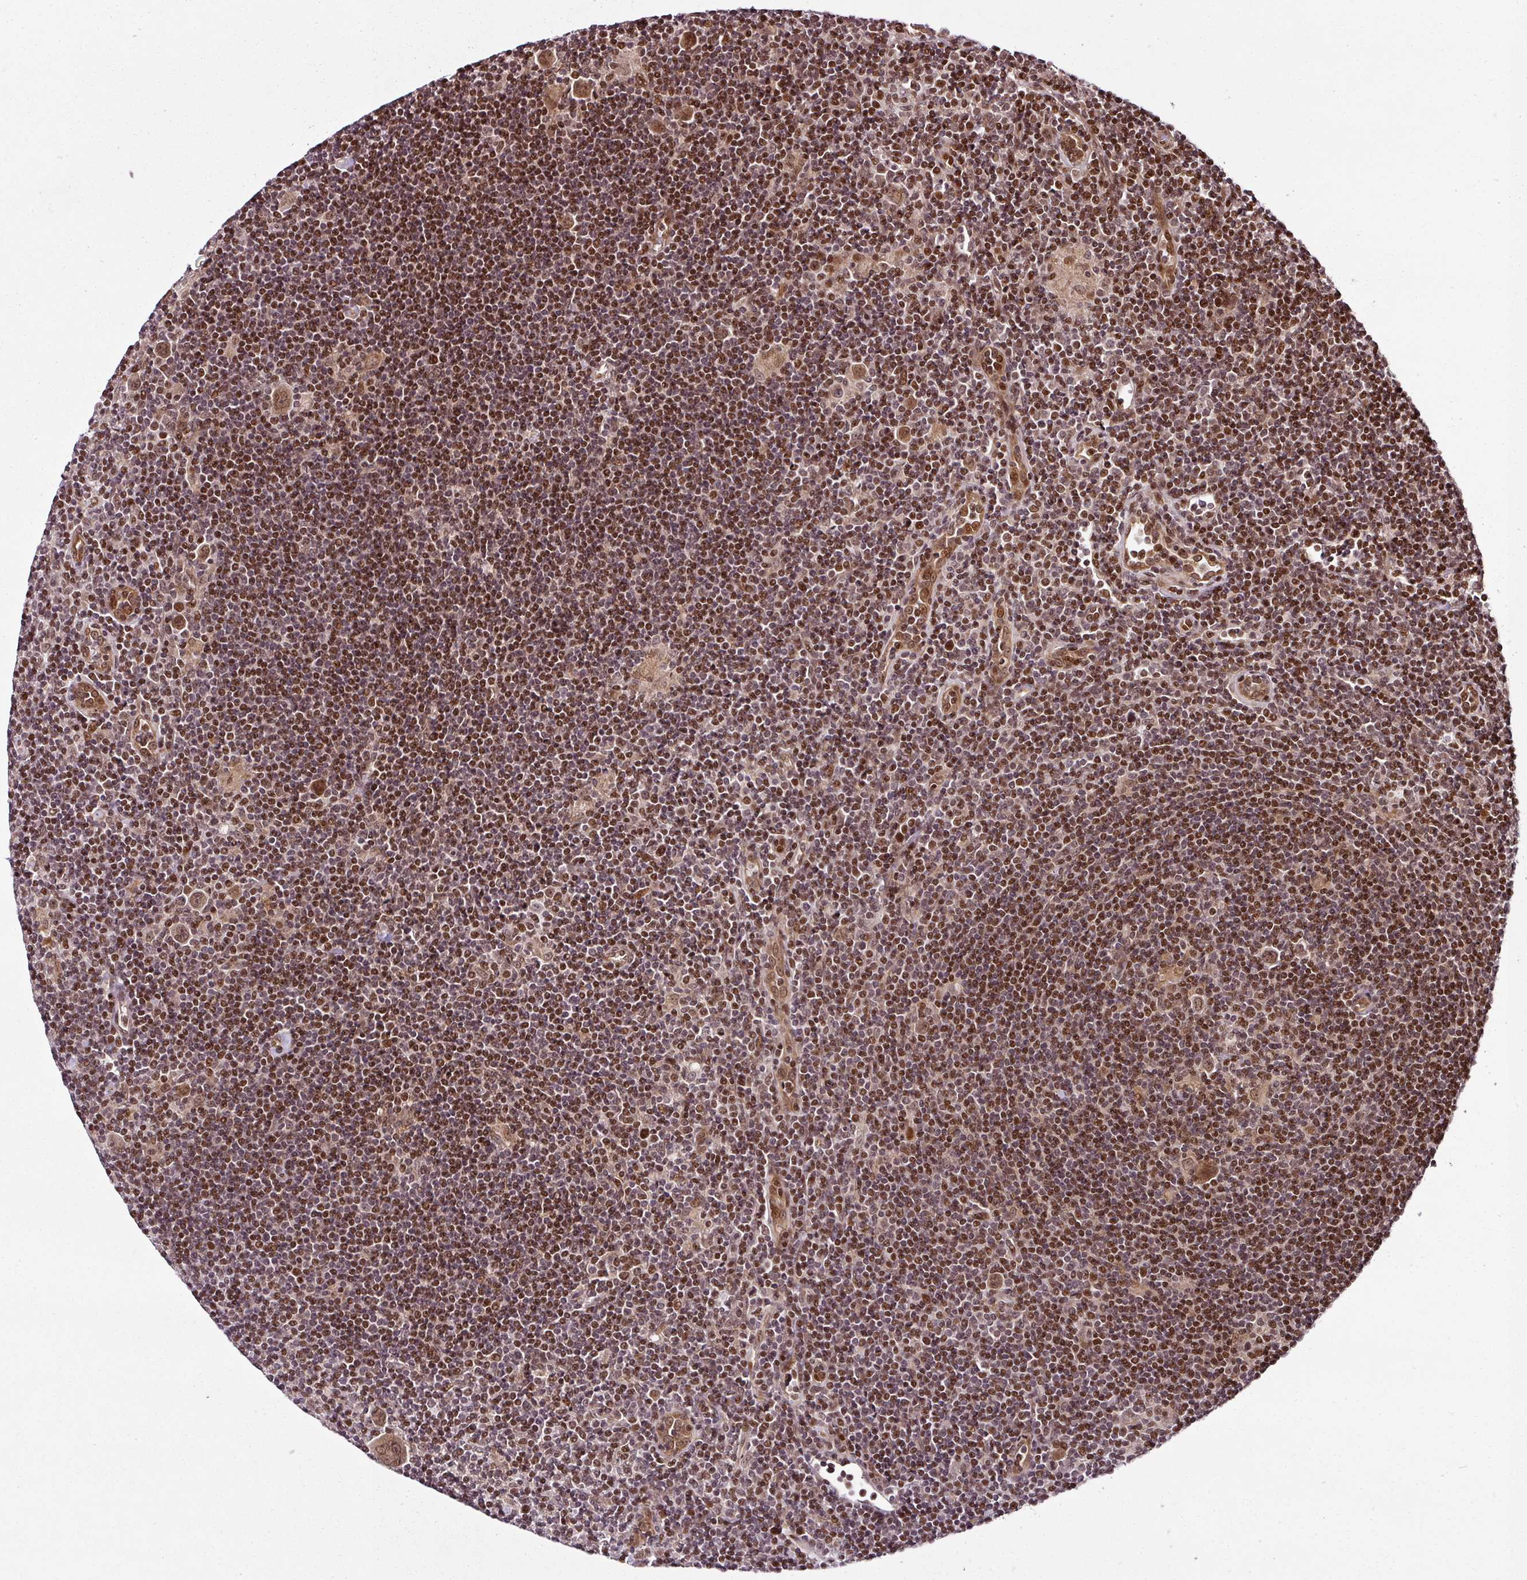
{"staining": {"intensity": "moderate", "quantity": ">75%", "location": "nuclear"}, "tissue": "lymphoma", "cell_type": "Tumor cells", "image_type": "cancer", "snomed": [{"axis": "morphology", "description": "Hodgkin's disease, NOS"}, {"axis": "topography", "description": "Lymph node"}], "caption": "About >75% of tumor cells in Hodgkin's disease display moderate nuclear protein expression as visualized by brown immunohistochemical staining.", "gene": "COPRS", "patient": {"sex": "female", "age": 57}}